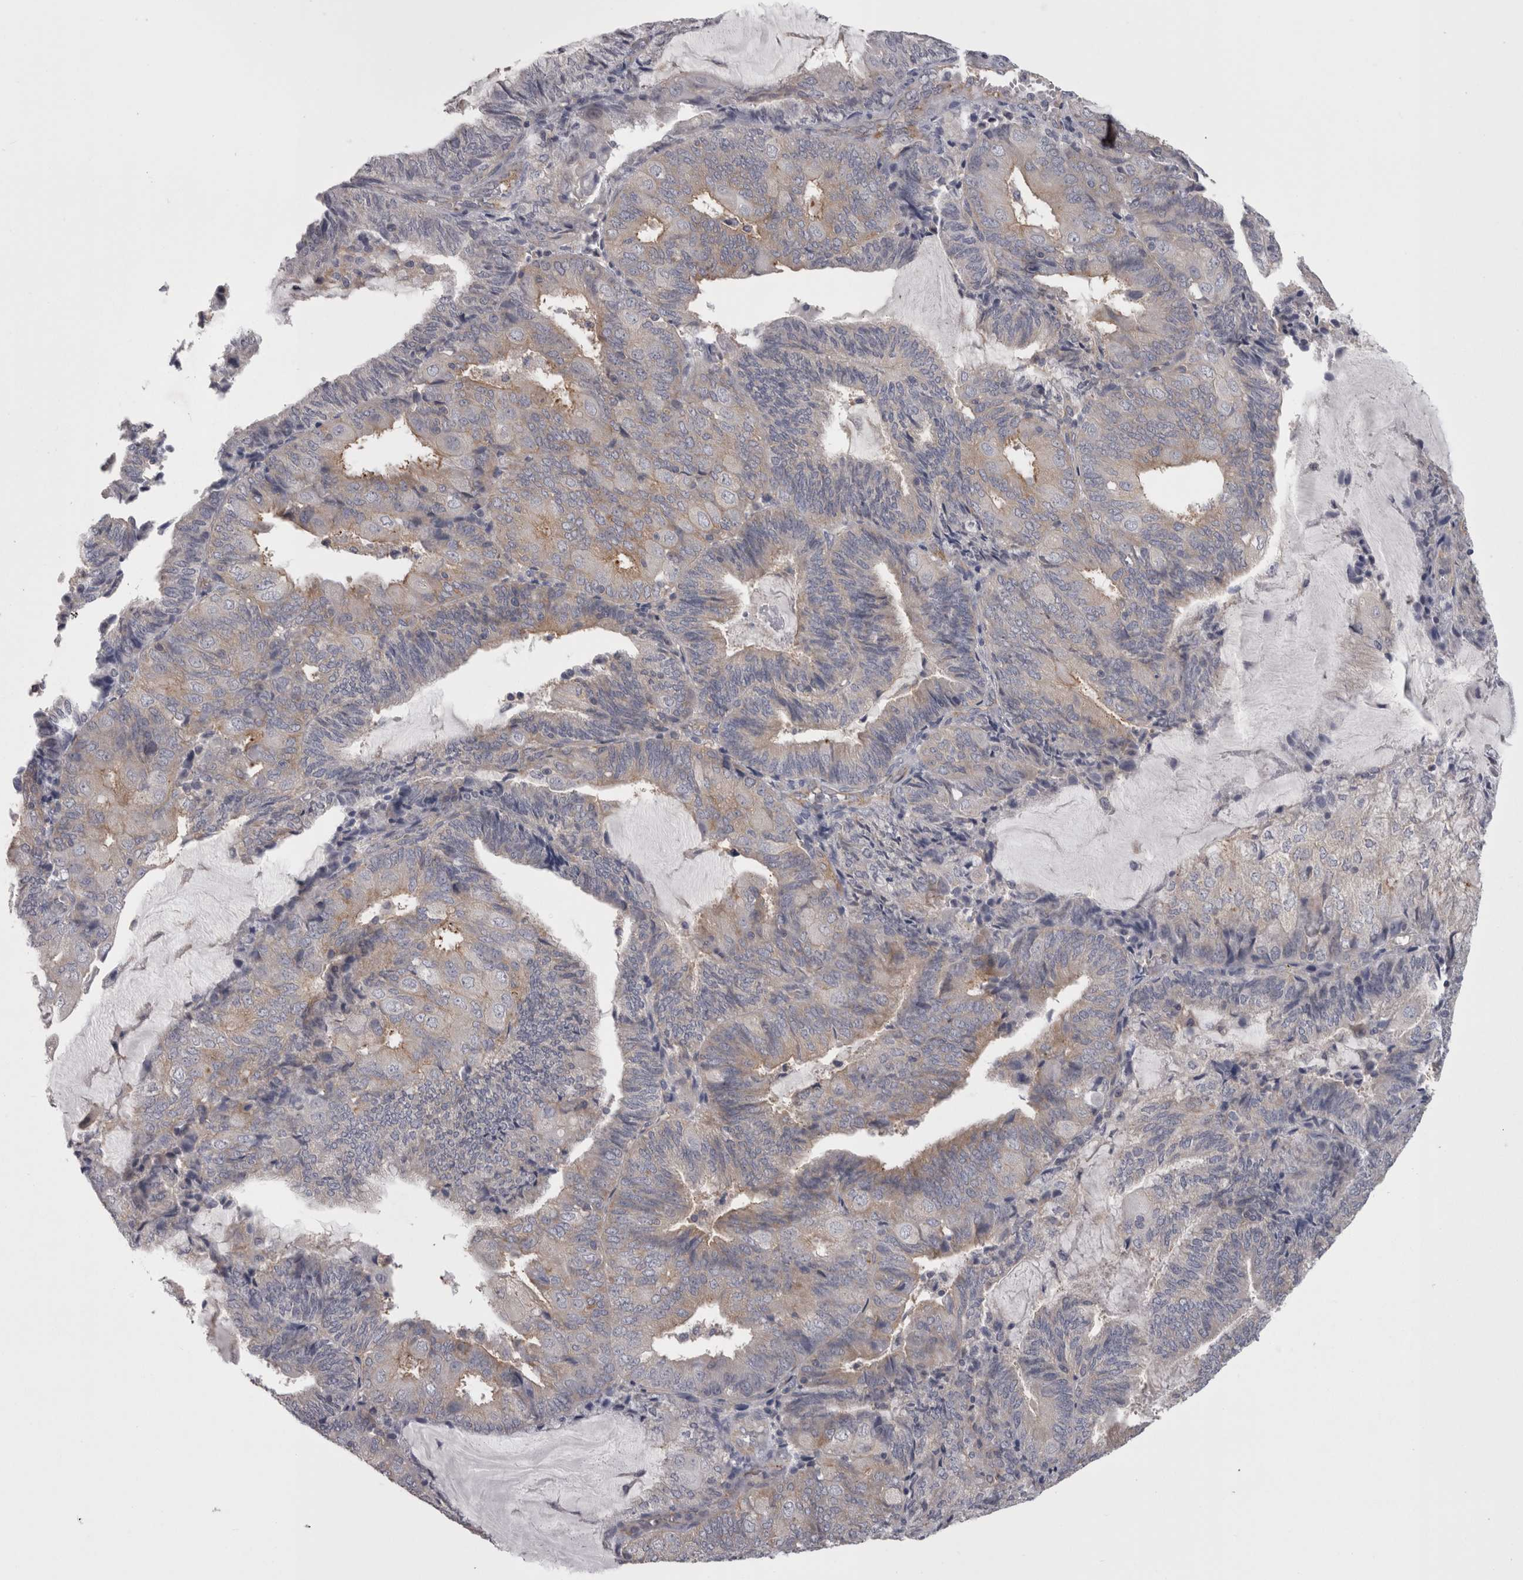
{"staining": {"intensity": "weak", "quantity": "<25%", "location": "cytoplasmic/membranous"}, "tissue": "endometrial cancer", "cell_type": "Tumor cells", "image_type": "cancer", "snomed": [{"axis": "morphology", "description": "Adenocarcinoma, NOS"}, {"axis": "topography", "description": "Endometrium"}], "caption": "Photomicrograph shows no significant protein positivity in tumor cells of adenocarcinoma (endometrial).", "gene": "LYZL6", "patient": {"sex": "female", "age": 81}}